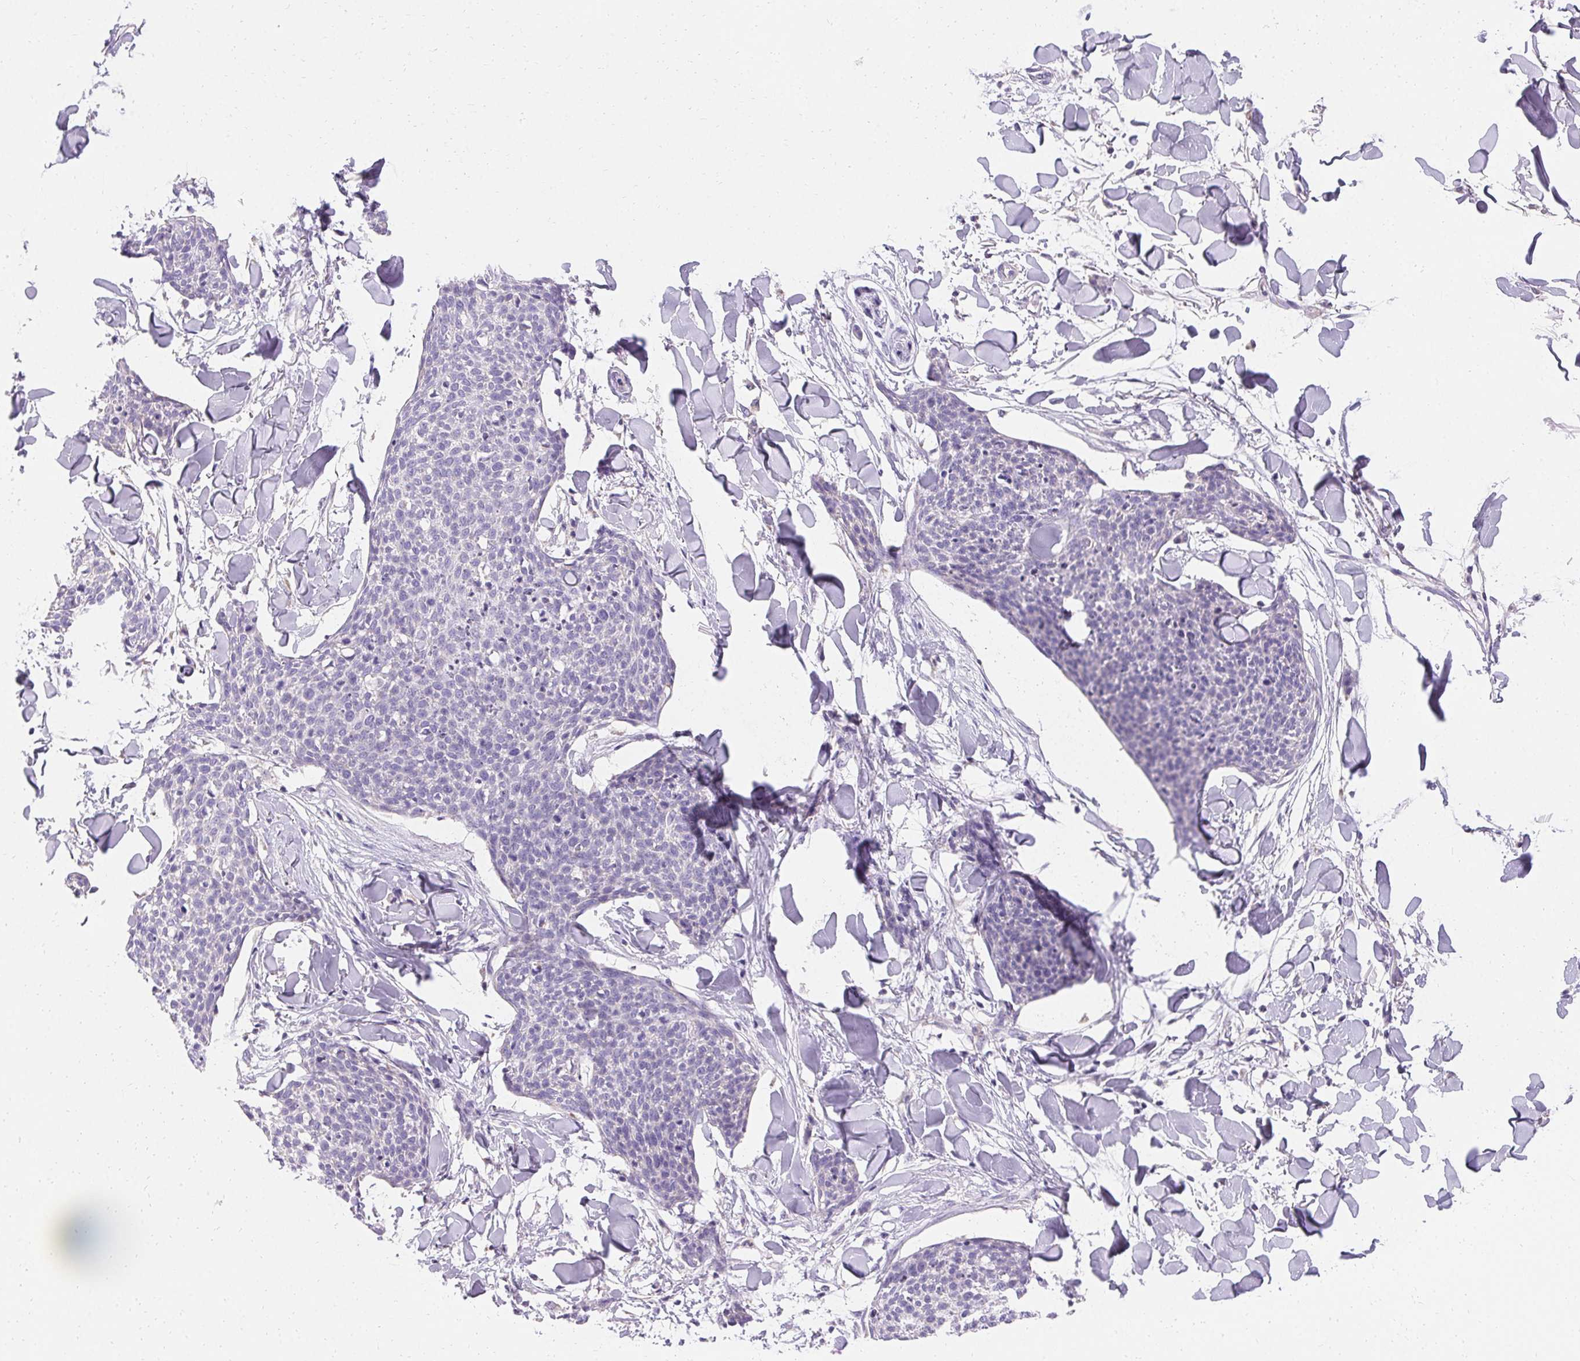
{"staining": {"intensity": "negative", "quantity": "none", "location": "none"}, "tissue": "skin cancer", "cell_type": "Tumor cells", "image_type": "cancer", "snomed": [{"axis": "morphology", "description": "Squamous cell carcinoma, NOS"}, {"axis": "topography", "description": "Skin"}, {"axis": "topography", "description": "Vulva"}], "caption": "A histopathology image of human skin squamous cell carcinoma is negative for staining in tumor cells.", "gene": "ASGR2", "patient": {"sex": "female", "age": 75}}